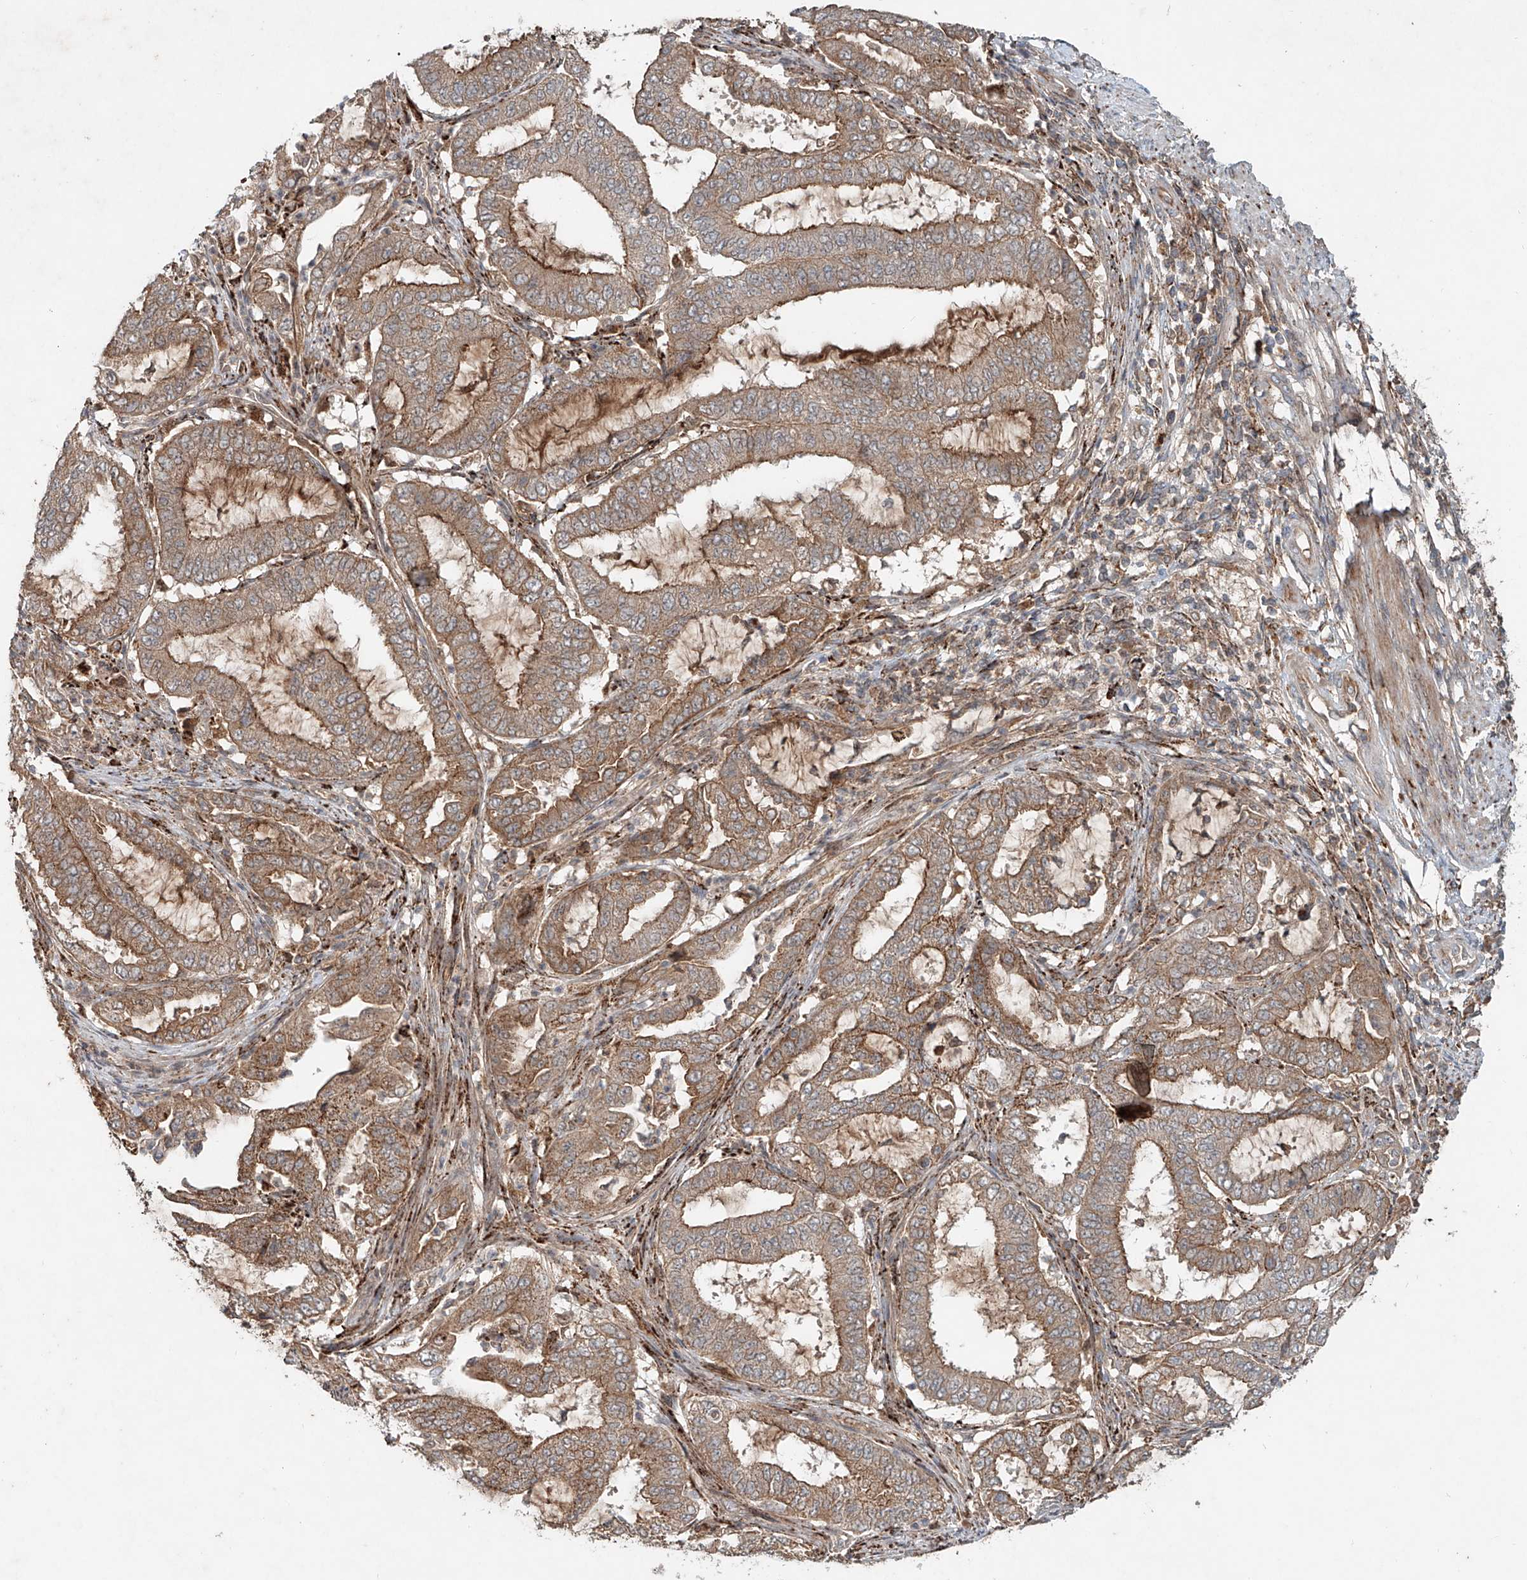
{"staining": {"intensity": "moderate", "quantity": ">75%", "location": "cytoplasmic/membranous"}, "tissue": "endometrial cancer", "cell_type": "Tumor cells", "image_type": "cancer", "snomed": [{"axis": "morphology", "description": "Adenocarcinoma, NOS"}, {"axis": "topography", "description": "Endometrium"}], "caption": "Immunohistochemical staining of human endometrial cancer (adenocarcinoma) reveals moderate cytoplasmic/membranous protein positivity in about >75% of tumor cells. The staining was performed using DAB to visualize the protein expression in brown, while the nuclei were stained in blue with hematoxylin (Magnification: 20x).", "gene": "IER5", "patient": {"sex": "female", "age": 51}}